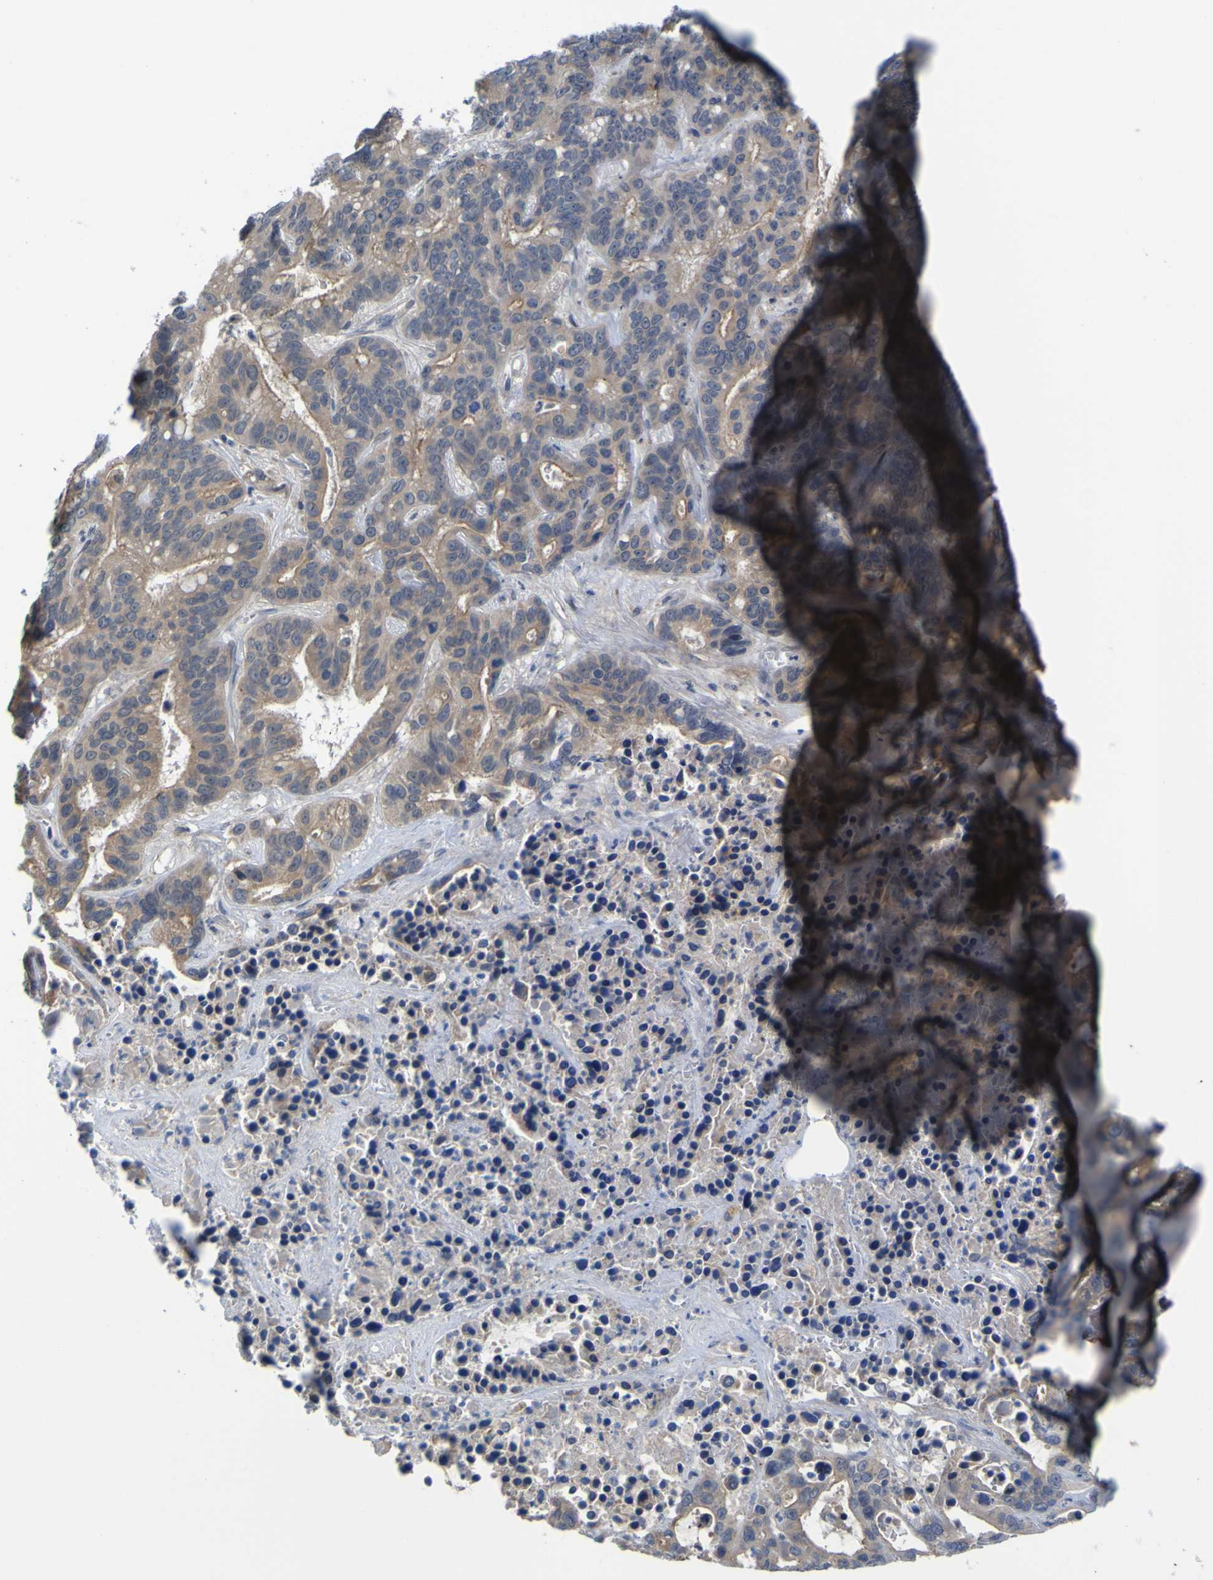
{"staining": {"intensity": "moderate", "quantity": "25%-75%", "location": "cytoplasmic/membranous"}, "tissue": "liver cancer", "cell_type": "Tumor cells", "image_type": "cancer", "snomed": [{"axis": "morphology", "description": "Cholangiocarcinoma"}, {"axis": "topography", "description": "Liver"}], "caption": "Liver cancer was stained to show a protein in brown. There is medium levels of moderate cytoplasmic/membranous expression in about 25%-75% of tumor cells.", "gene": "TNFRSF11A", "patient": {"sex": "female", "age": 65}}